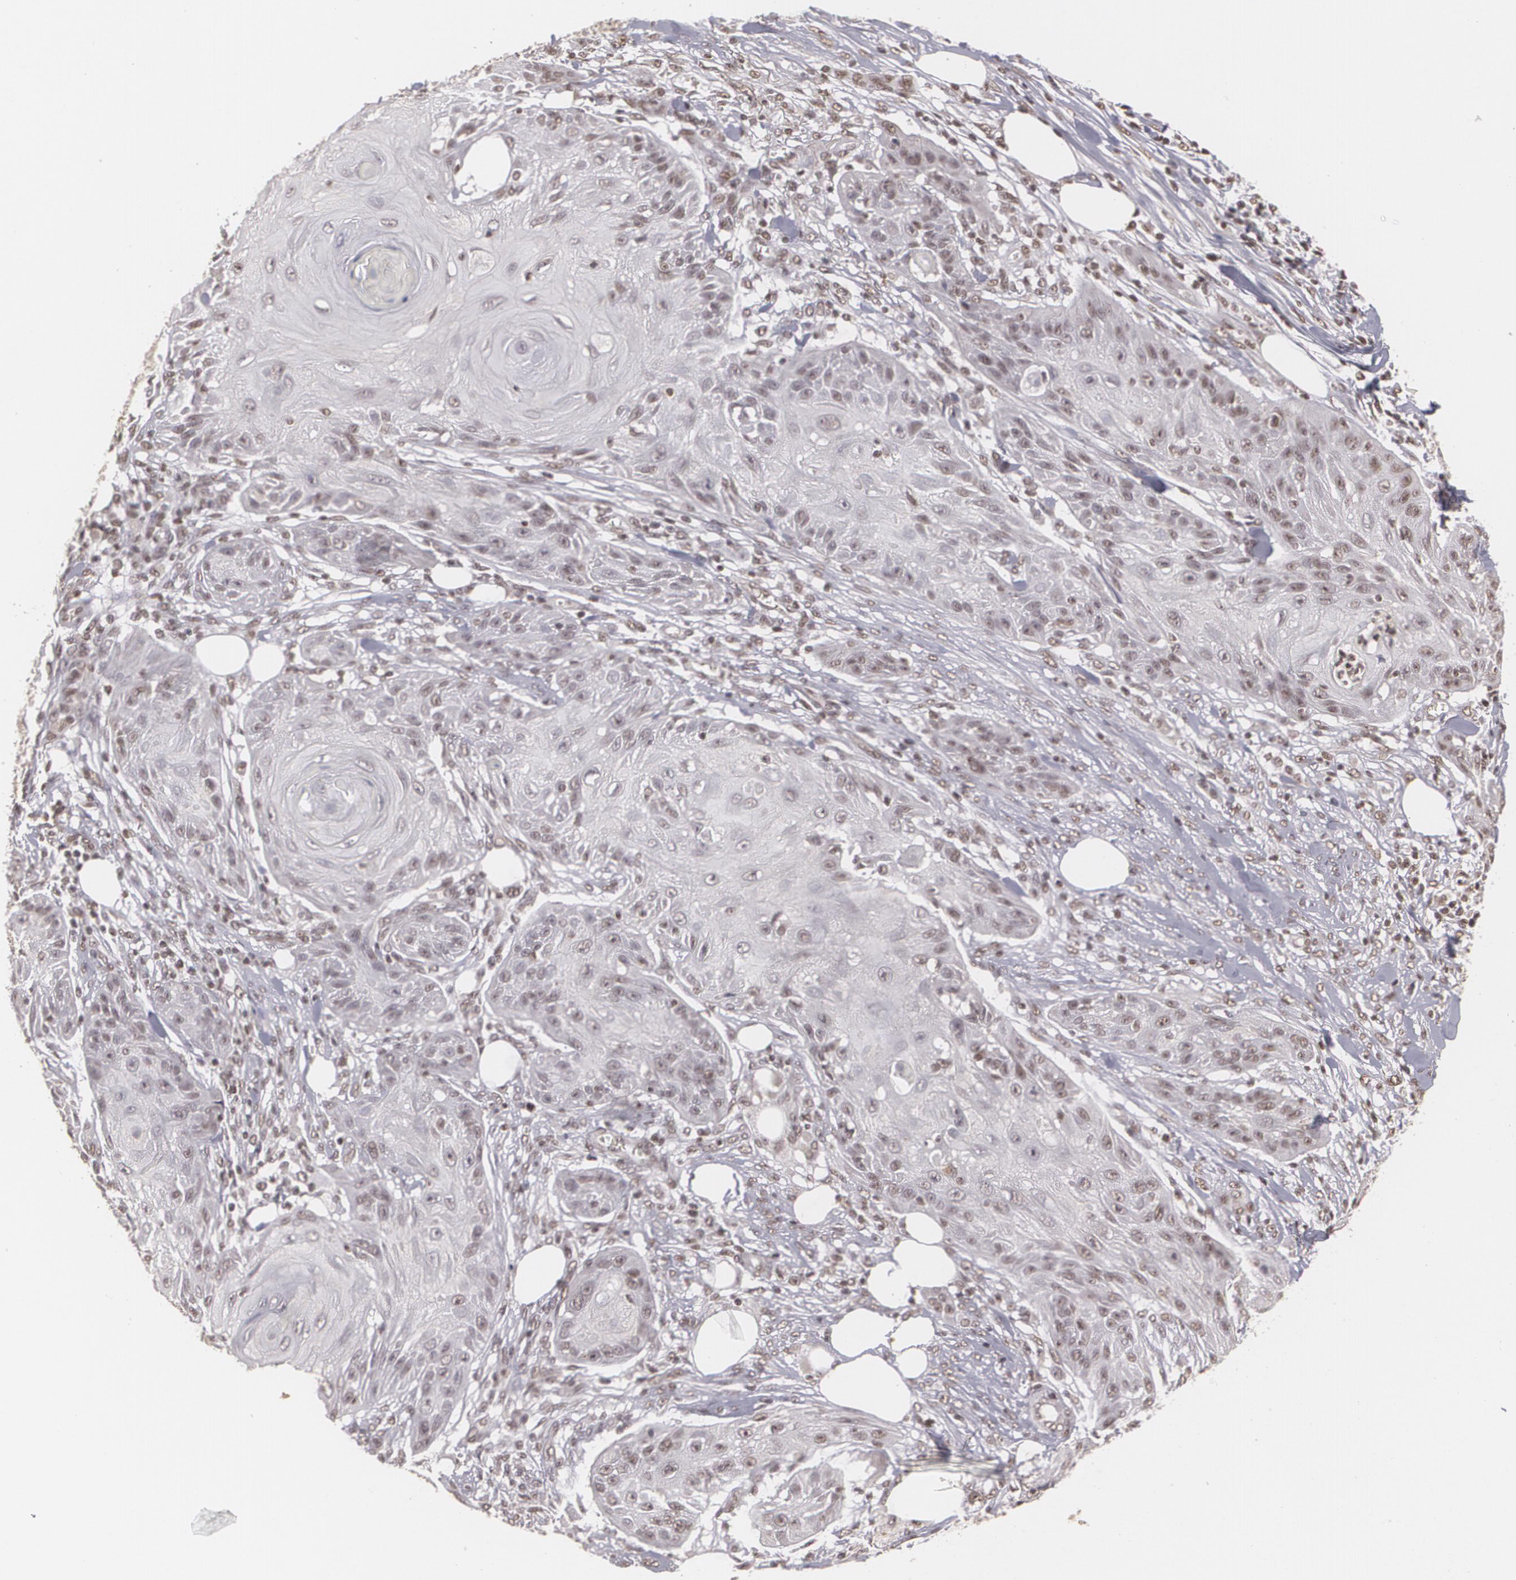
{"staining": {"intensity": "weak", "quantity": "25%-75%", "location": "nuclear"}, "tissue": "skin cancer", "cell_type": "Tumor cells", "image_type": "cancer", "snomed": [{"axis": "morphology", "description": "Squamous cell carcinoma, NOS"}, {"axis": "topography", "description": "Skin"}], "caption": "IHC (DAB) staining of skin squamous cell carcinoma displays weak nuclear protein expression in approximately 25%-75% of tumor cells.", "gene": "RXRB", "patient": {"sex": "female", "age": 88}}